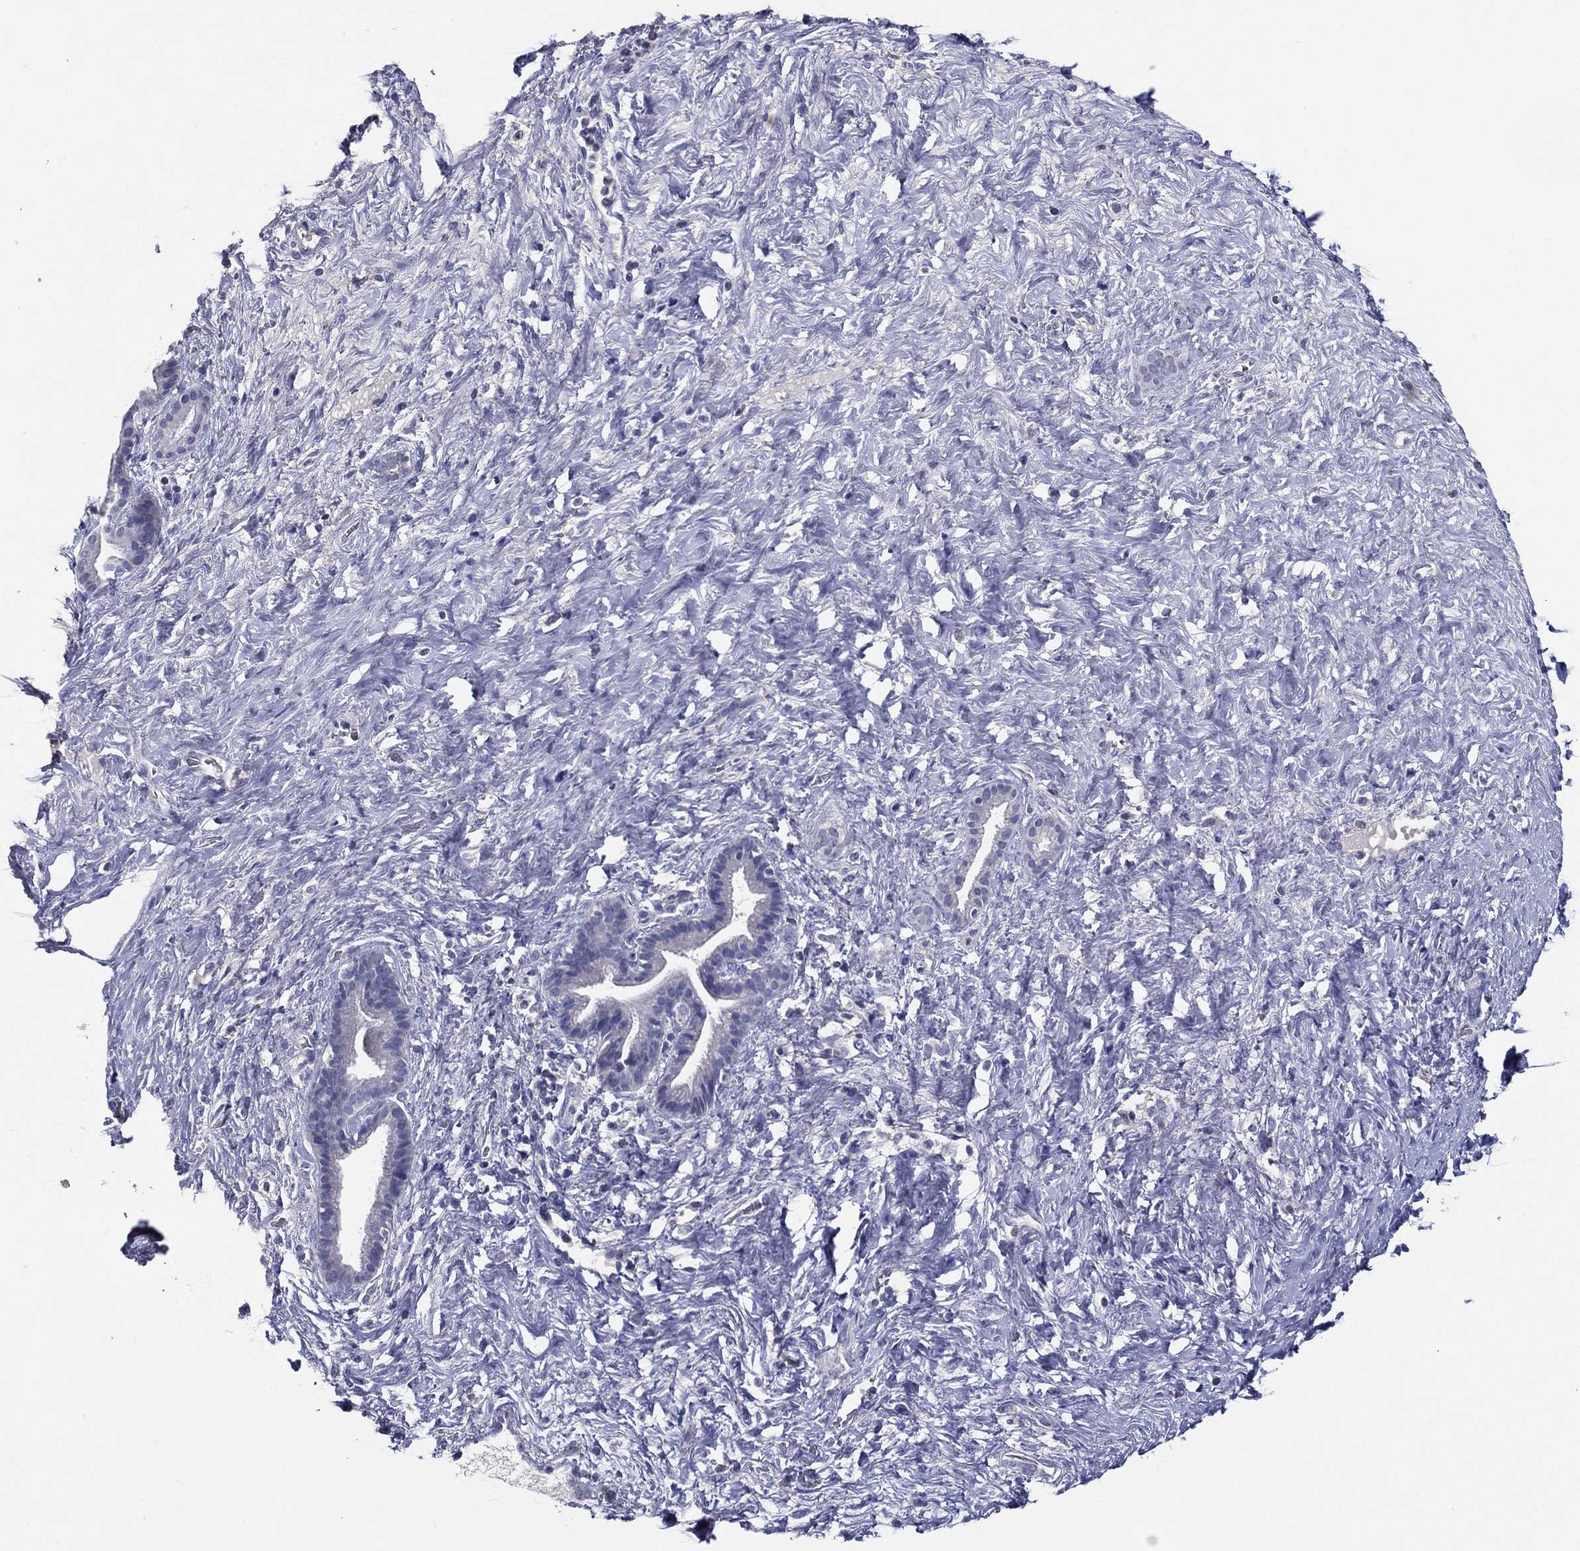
{"staining": {"intensity": "negative", "quantity": "none", "location": "none"}, "tissue": "pancreatic cancer", "cell_type": "Tumor cells", "image_type": "cancer", "snomed": [{"axis": "morphology", "description": "Adenocarcinoma, NOS"}, {"axis": "topography", "description": "Pancreas"}], "caption": "IHC micrograph of neoplastic tissue: human adenocarcinoma (pancreatic) stained with DAB shows no significant protein staining in tumor cells. The staining was performed using DAB to visualize the protein expression in brown, while the nuclei were stained in blue with hematoxylin (Magnification: 20x).", "gene": "TFAP2A", "patient": {"sex": "male", "age": 44}}